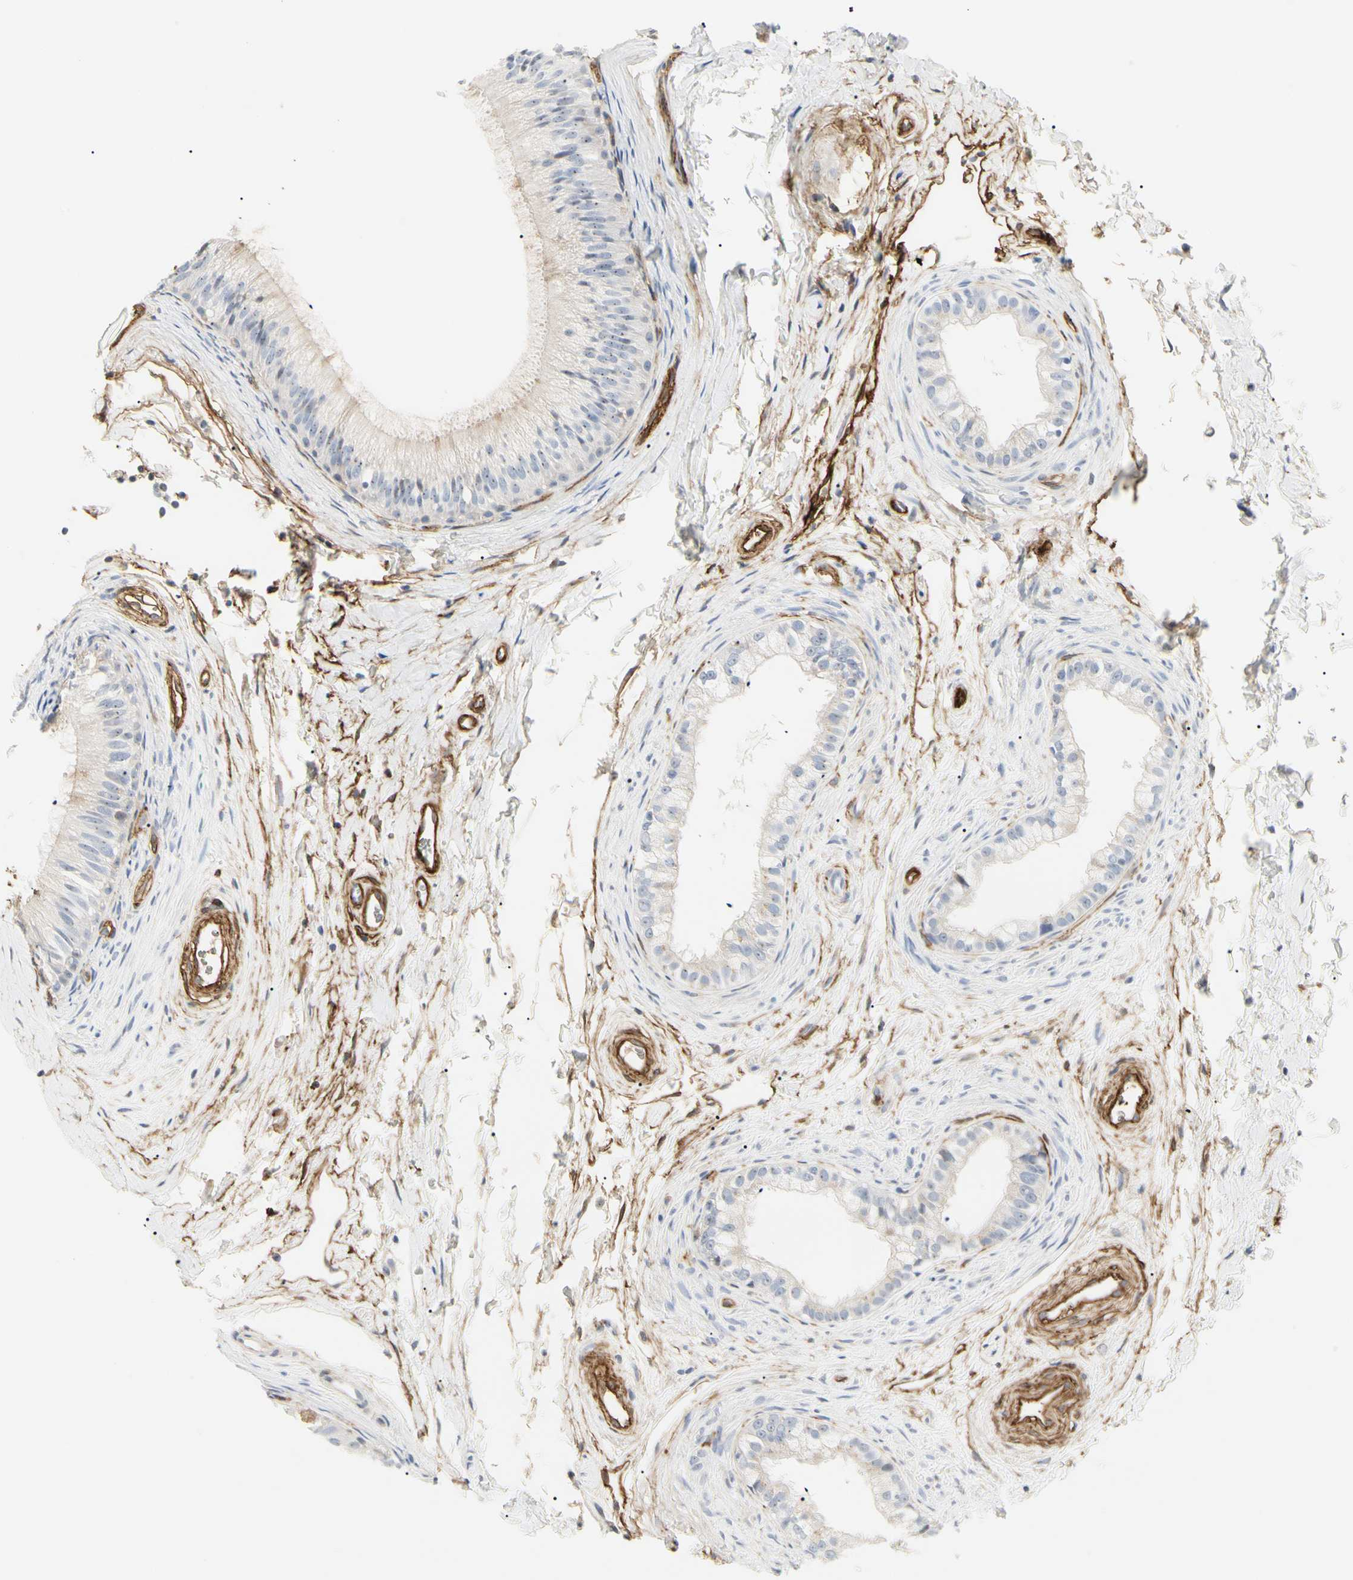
{"staining": {"intensity": "weak", "quantity": "<25%", "location": "cytoplasmic/membranous"}, "tissue": "epididymis", "cell_type": "Glandular cells", "image_type": "normal", "snomed": [{"axis": "morphology", "description": "Normal tissue, NOS"}, {"axis": "topography", "description": "Epididymis"}], "caption": "This is an IHC histopathology image of unremarkable epididymis. There is no positivity in glandular cells.", "gene": "GGT5", "patient": {"sex": "male", "age": 56}}